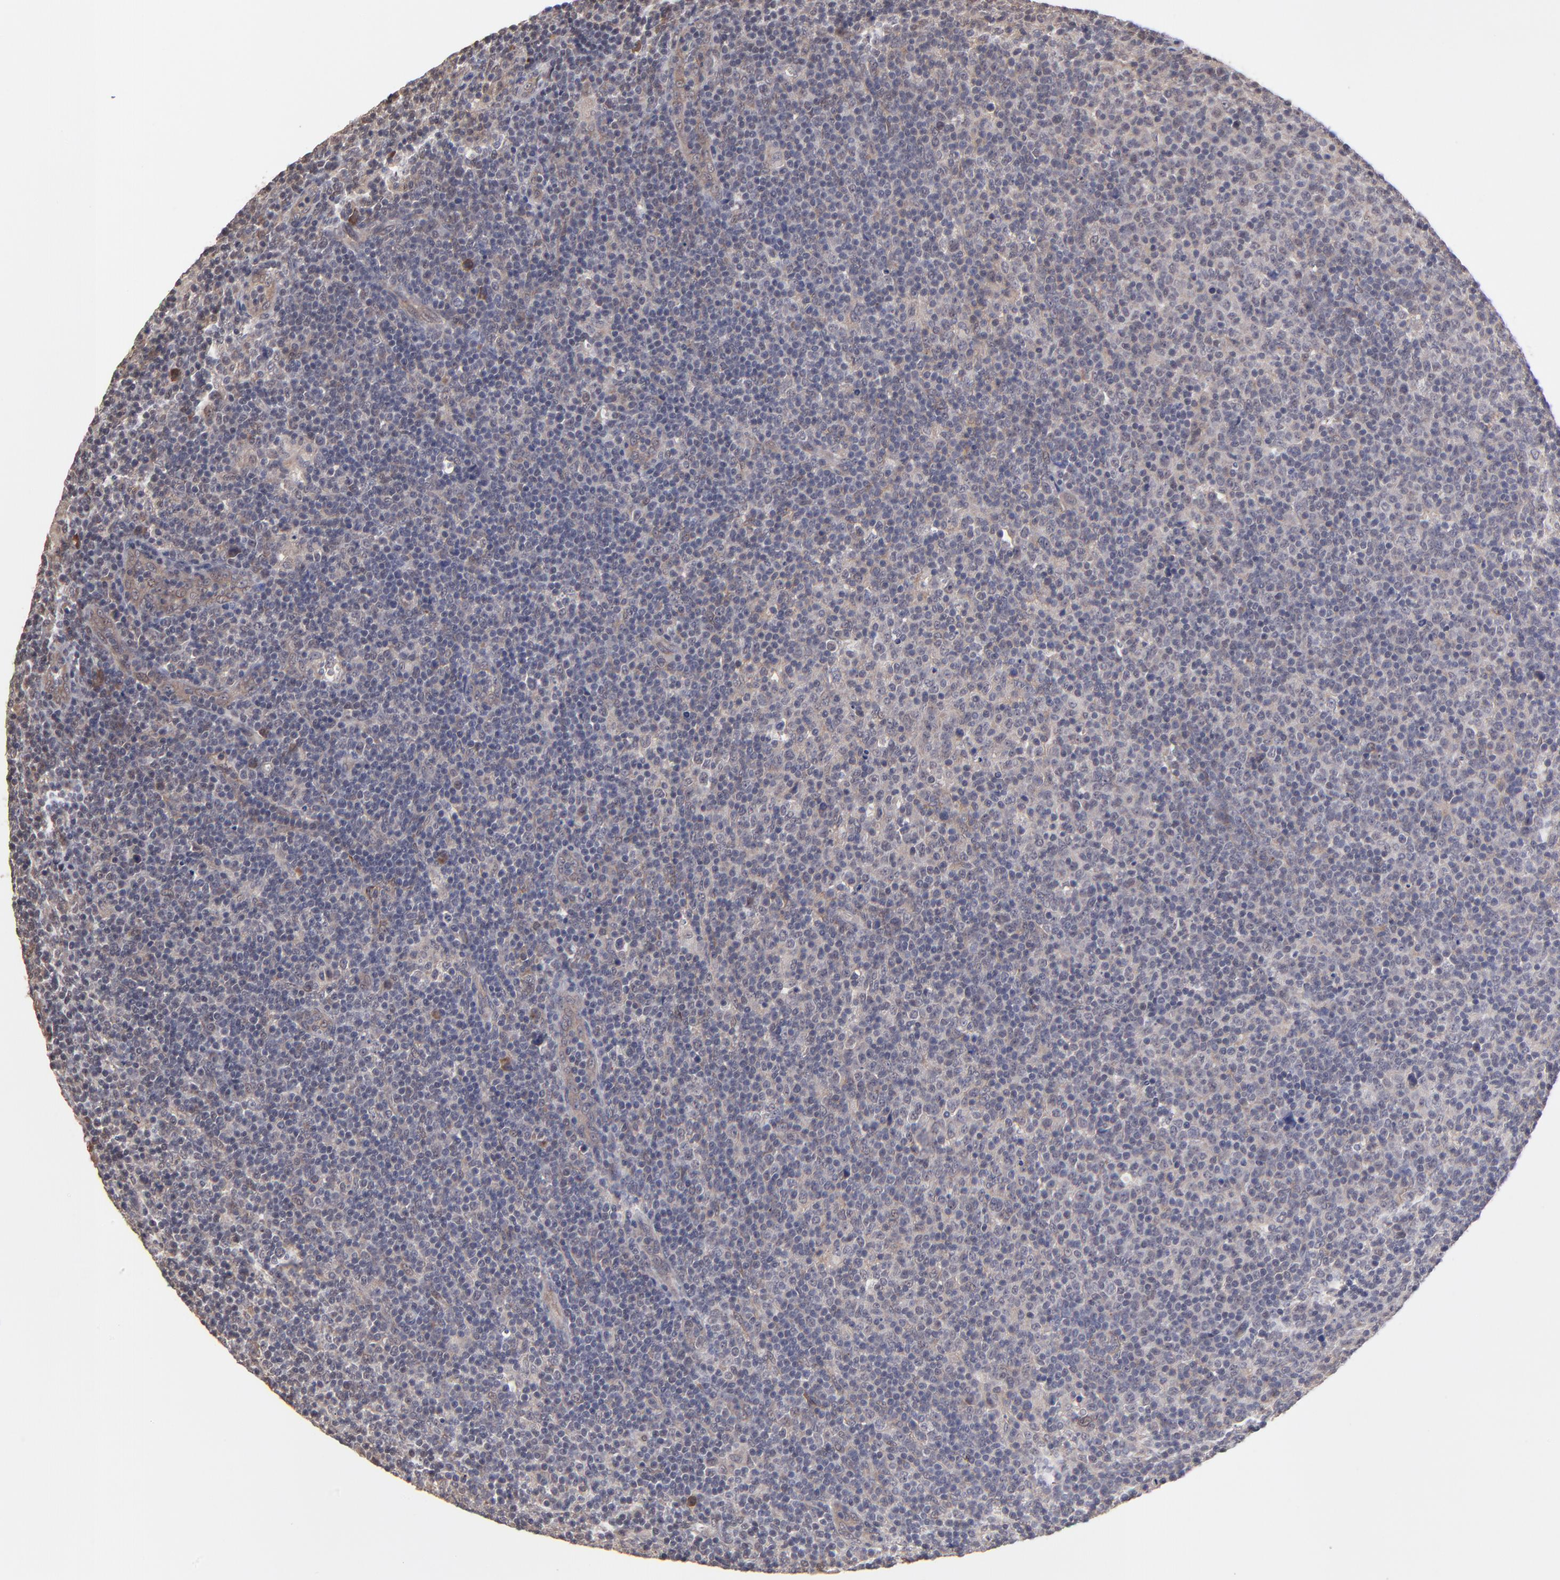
{"staining": {"intensity": "weak", "quantity": "25%-75%", "location": "cytoplasmic/membranous"}, "tissue": "lymphoma", "cell_type": "Tumor cells", "image_type": "cancer", "snomed": [{"axis": "morphology", "description": "Malignant lymphoma, non-Hodgkin's type, Low grade"}, {"axis": "topography", "description": "Lymph node"}], "caption": "Immunohistochemical staining of low-grade malignant lymphoma, non-Hodgkin's type displays low levels of weak cytoplasmic/membranous expression in approximately 25%-75% of tumor cells. The protein is stained brown, and the nuclei are stained in blue (DAB IHC with brightfield microscopy, high magnification).", "gene": "CHL1", "patient": {"sex": "male", "age": 70}}